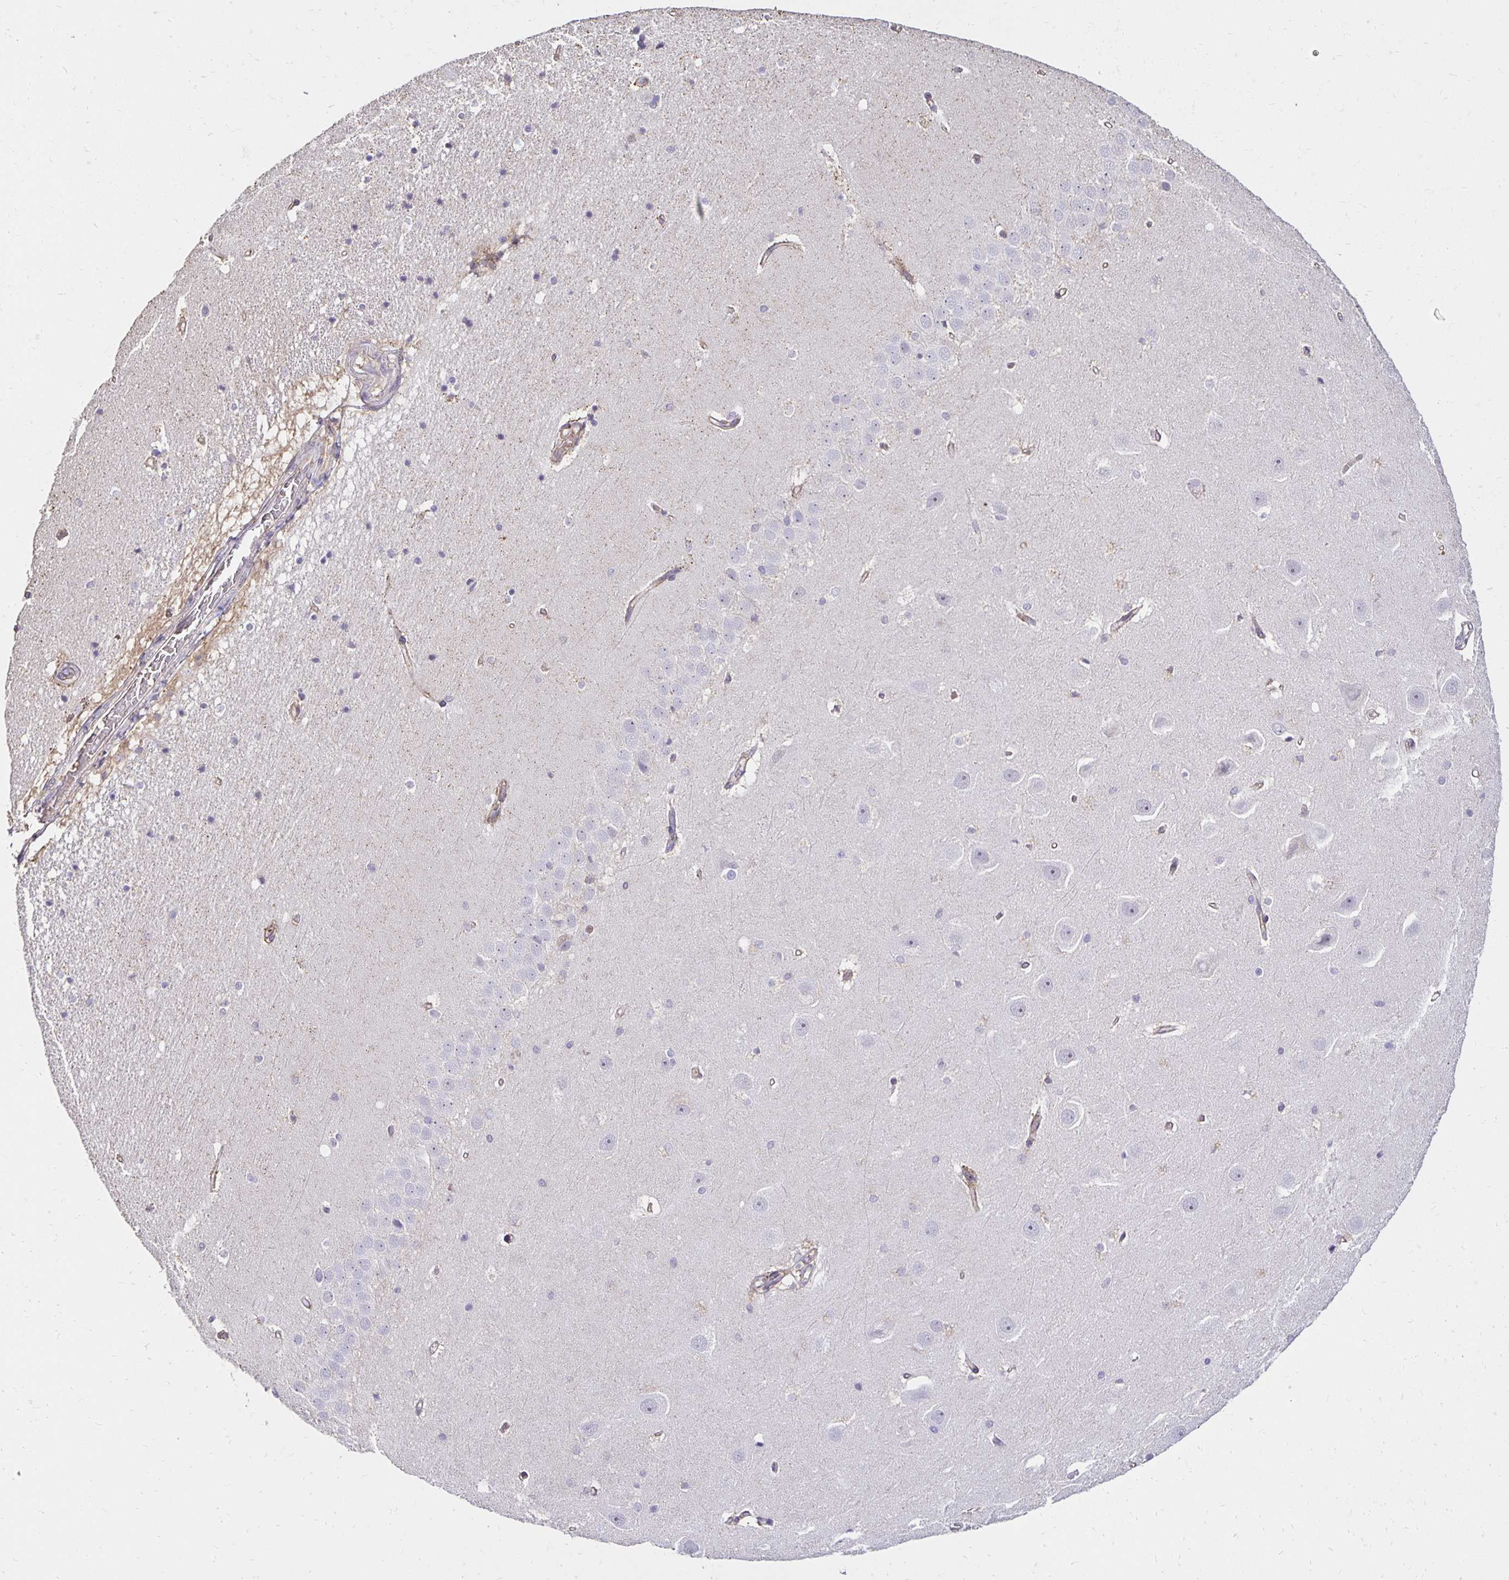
{"staining": {"intensity": "negative", "quantity": "none", "location": "none"}, "tissue": "hippocampus", "cell_type": "Glial cells", "image_type": "normal", "snomed": [{"axis": "morphology", "description": "Normal tissue, NOS"}, {"axis": "topography", "description": "Hippocampus"}], "caption": "Immunohistochemistry photomicrograph of normal hippocampus: human hippocampus stained with DAB shows no significant protein staining in glial cells.", "gene": "PNPLA3", "patient": {"sex": "male", "age": 63}}